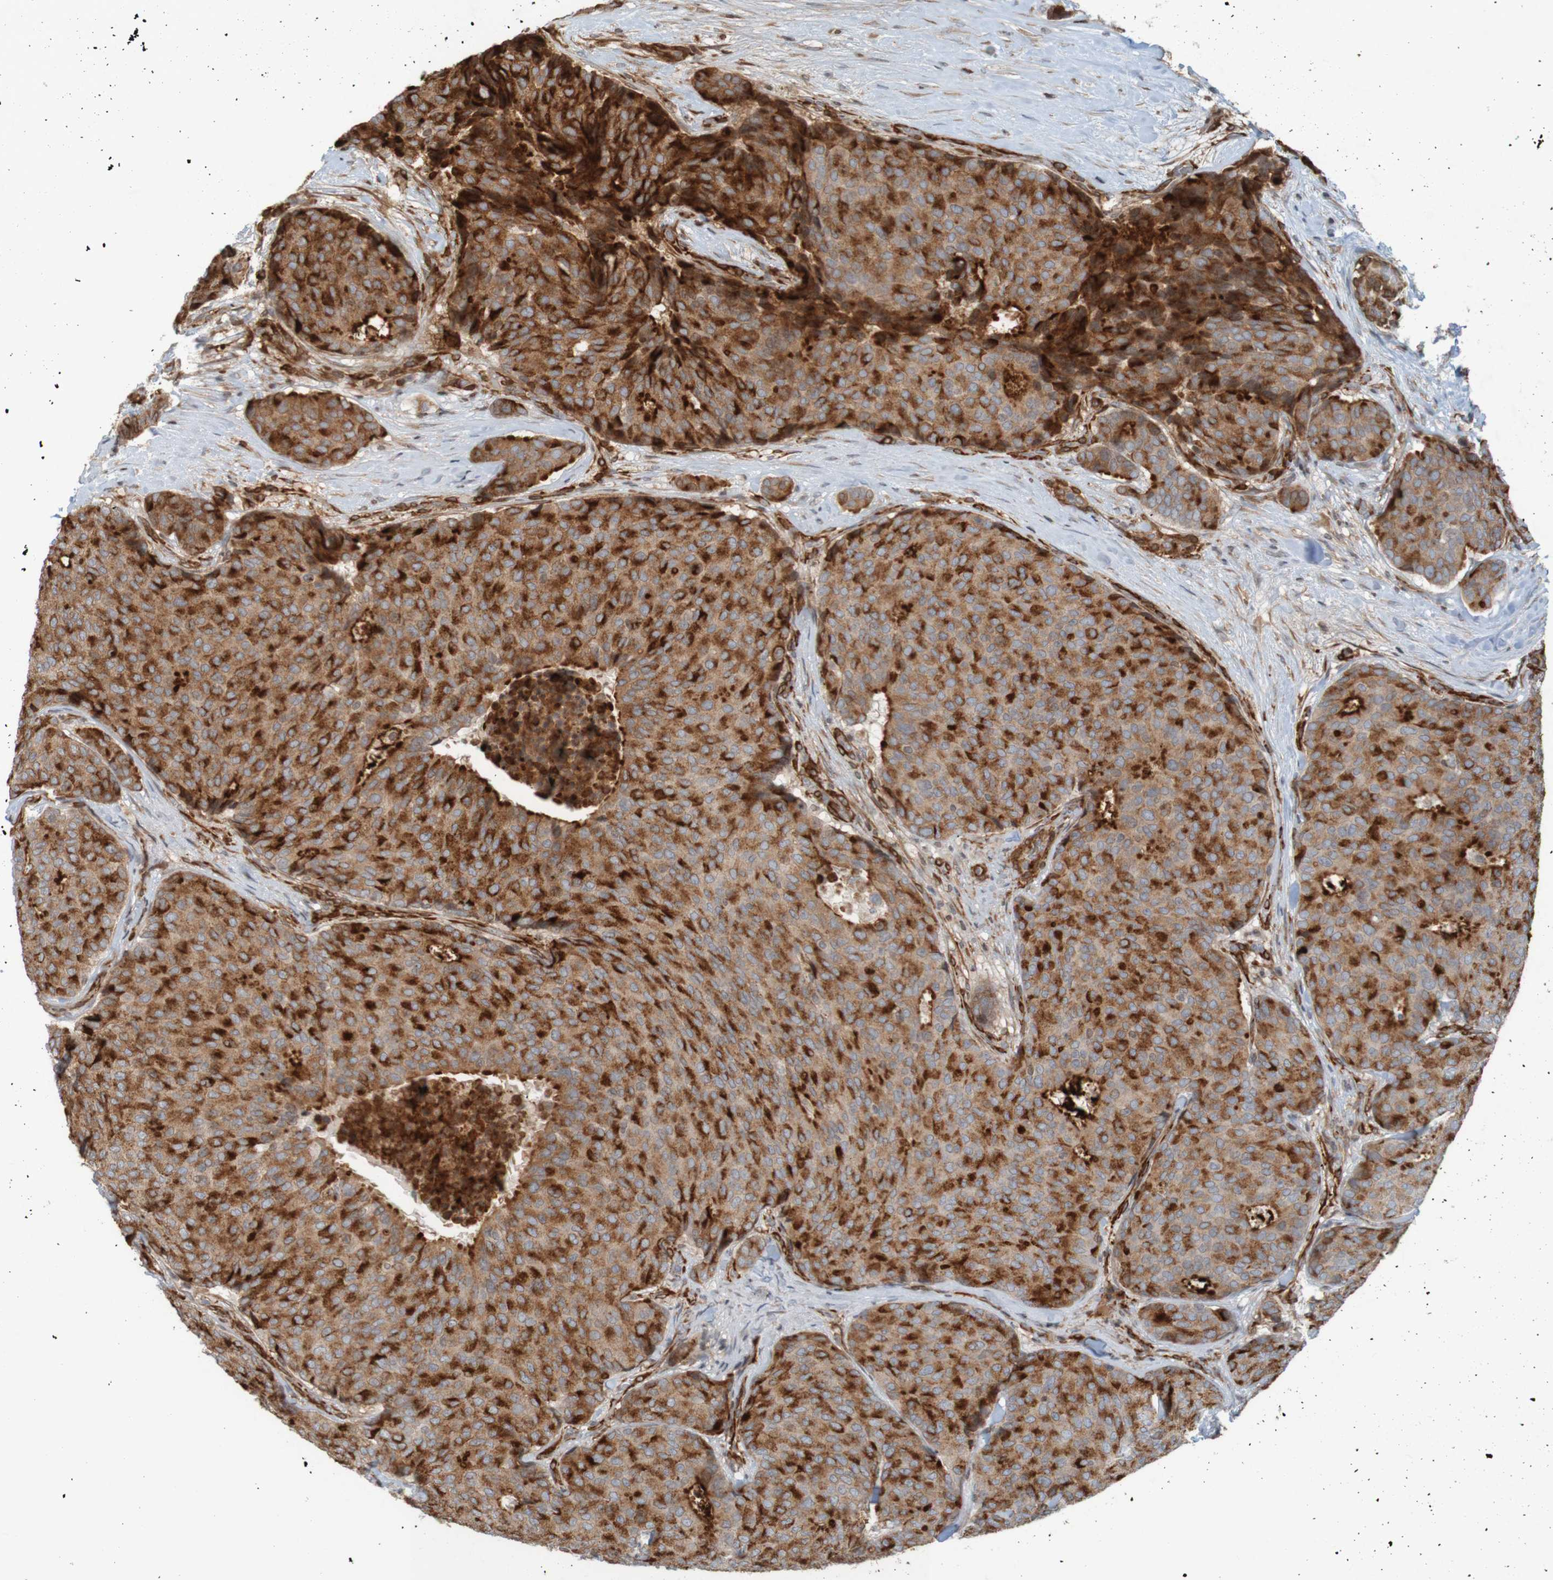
{"staining": {"intensity": "strong", "quantity": "25%-75%", "location": "cytoplasmic/membranous"}, "tissue": "breast cancer", "cell_type": "Tumor cells", "image_type": "cancer", "snomed": [{"axis": "morphology", "description": "Duct carcinoma"}, {"axis": "topography", "description": "Breast"}], "caption": "The micrograph reveals immunohistochemical staining of invasive ductal carcinoma (breast). There is strong cytoplasmic/membranous staining is seen in about 25%-75% of tumor cells.", "gene": "GUCY1A1", "patient": {"sex": "female", "age": 75}}